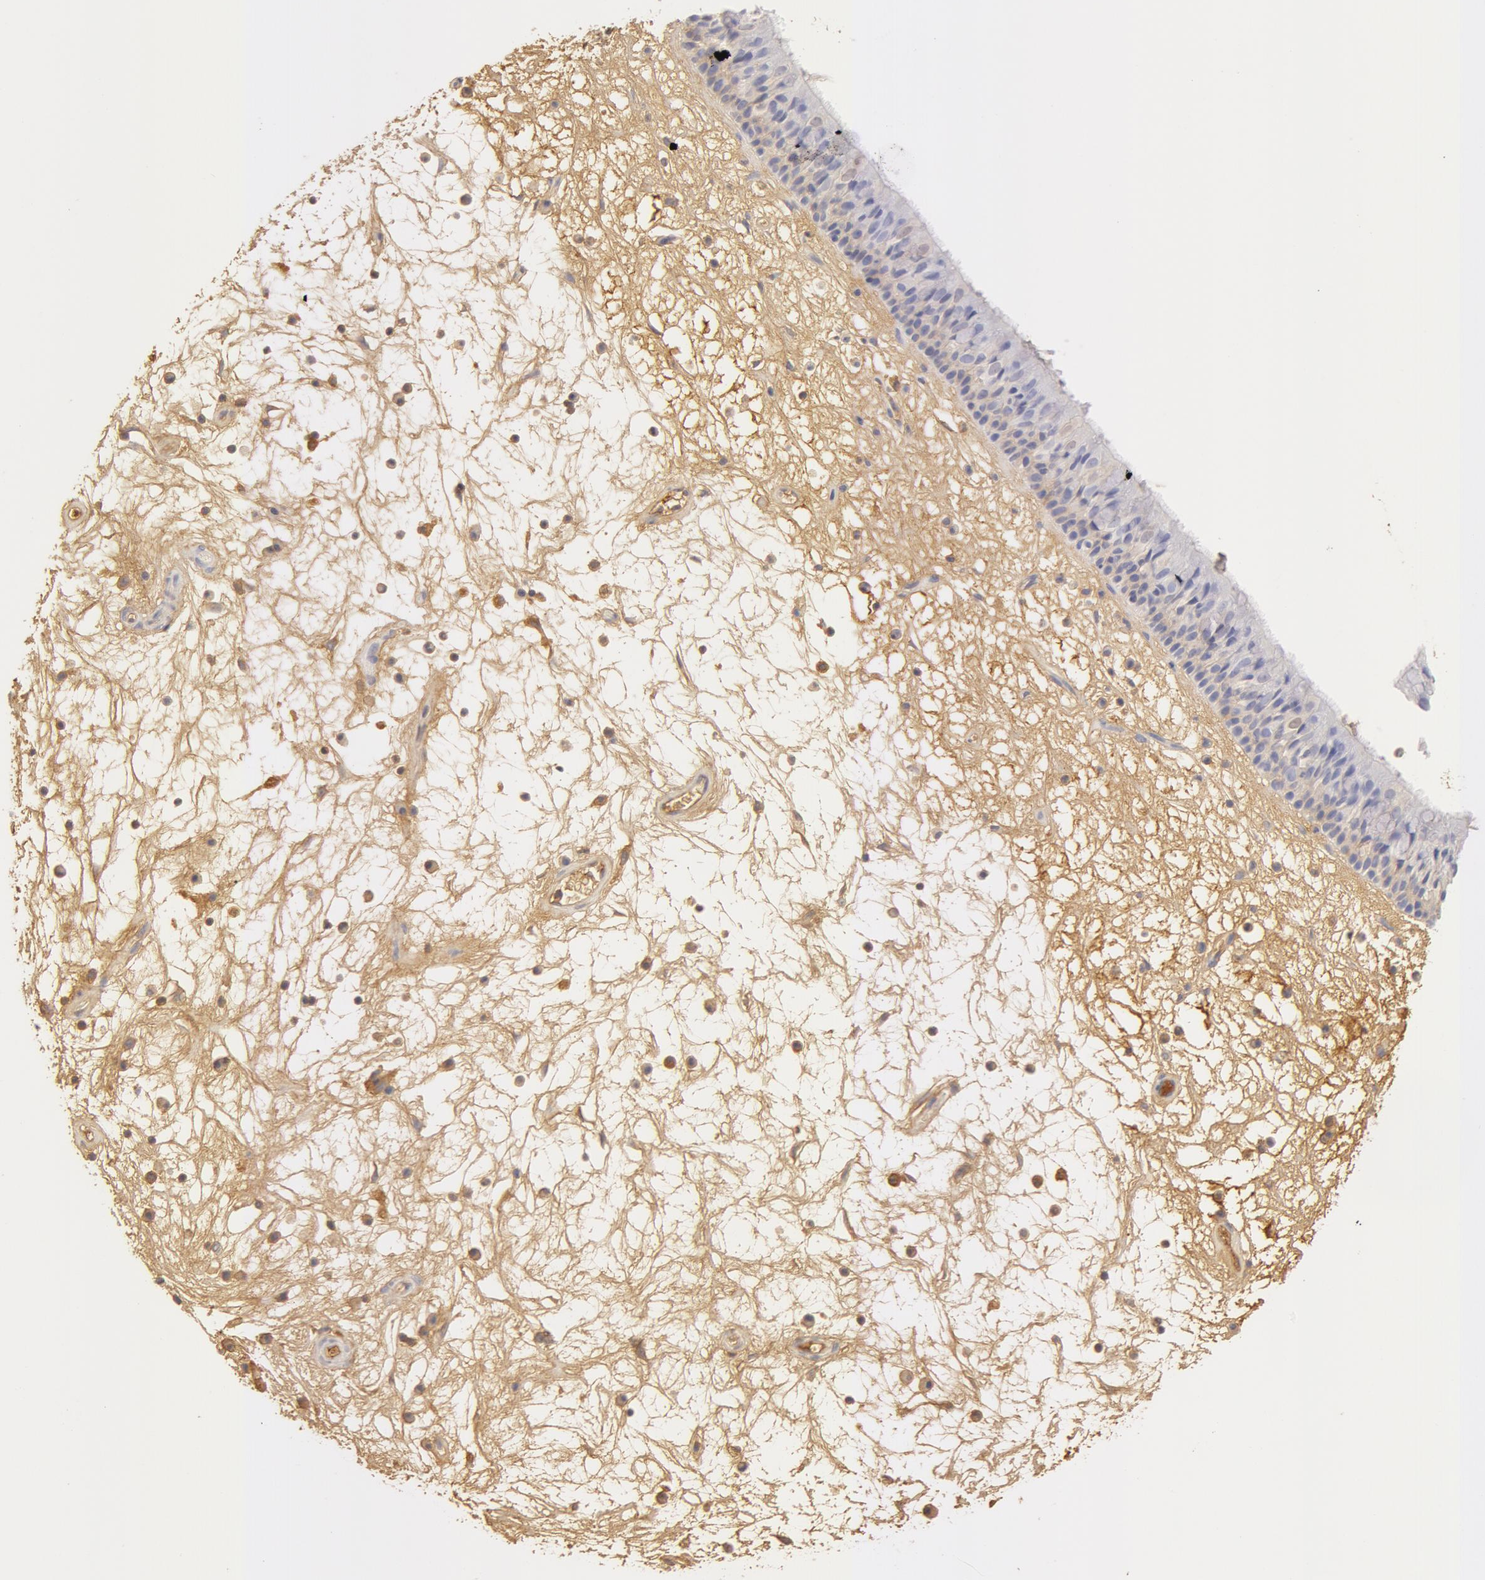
{"staining": {"intensity": "negative", "quantity": "none", "location": "none"}, "tissue": "nasopharynx", "cell_type": "Respiratory epithelial cells", "image_type": "normal", "snomed": [{"axis": "morphology", "description": "Normal tissue, NOS"}, {"axis": "topography", "description": "Nasopharynx"}], "caption": "Immunohistochemical staining of unremarkable human nasopharynx reveals no significant staining in respiratory epithelial cells. (Stains: DAB immunohistochemistry with hematoxylin counter stain, Microscopy: brightfield microscopy at high magnification).", "gene": "GC", "patient": {"sex": "male", "age": 63}}